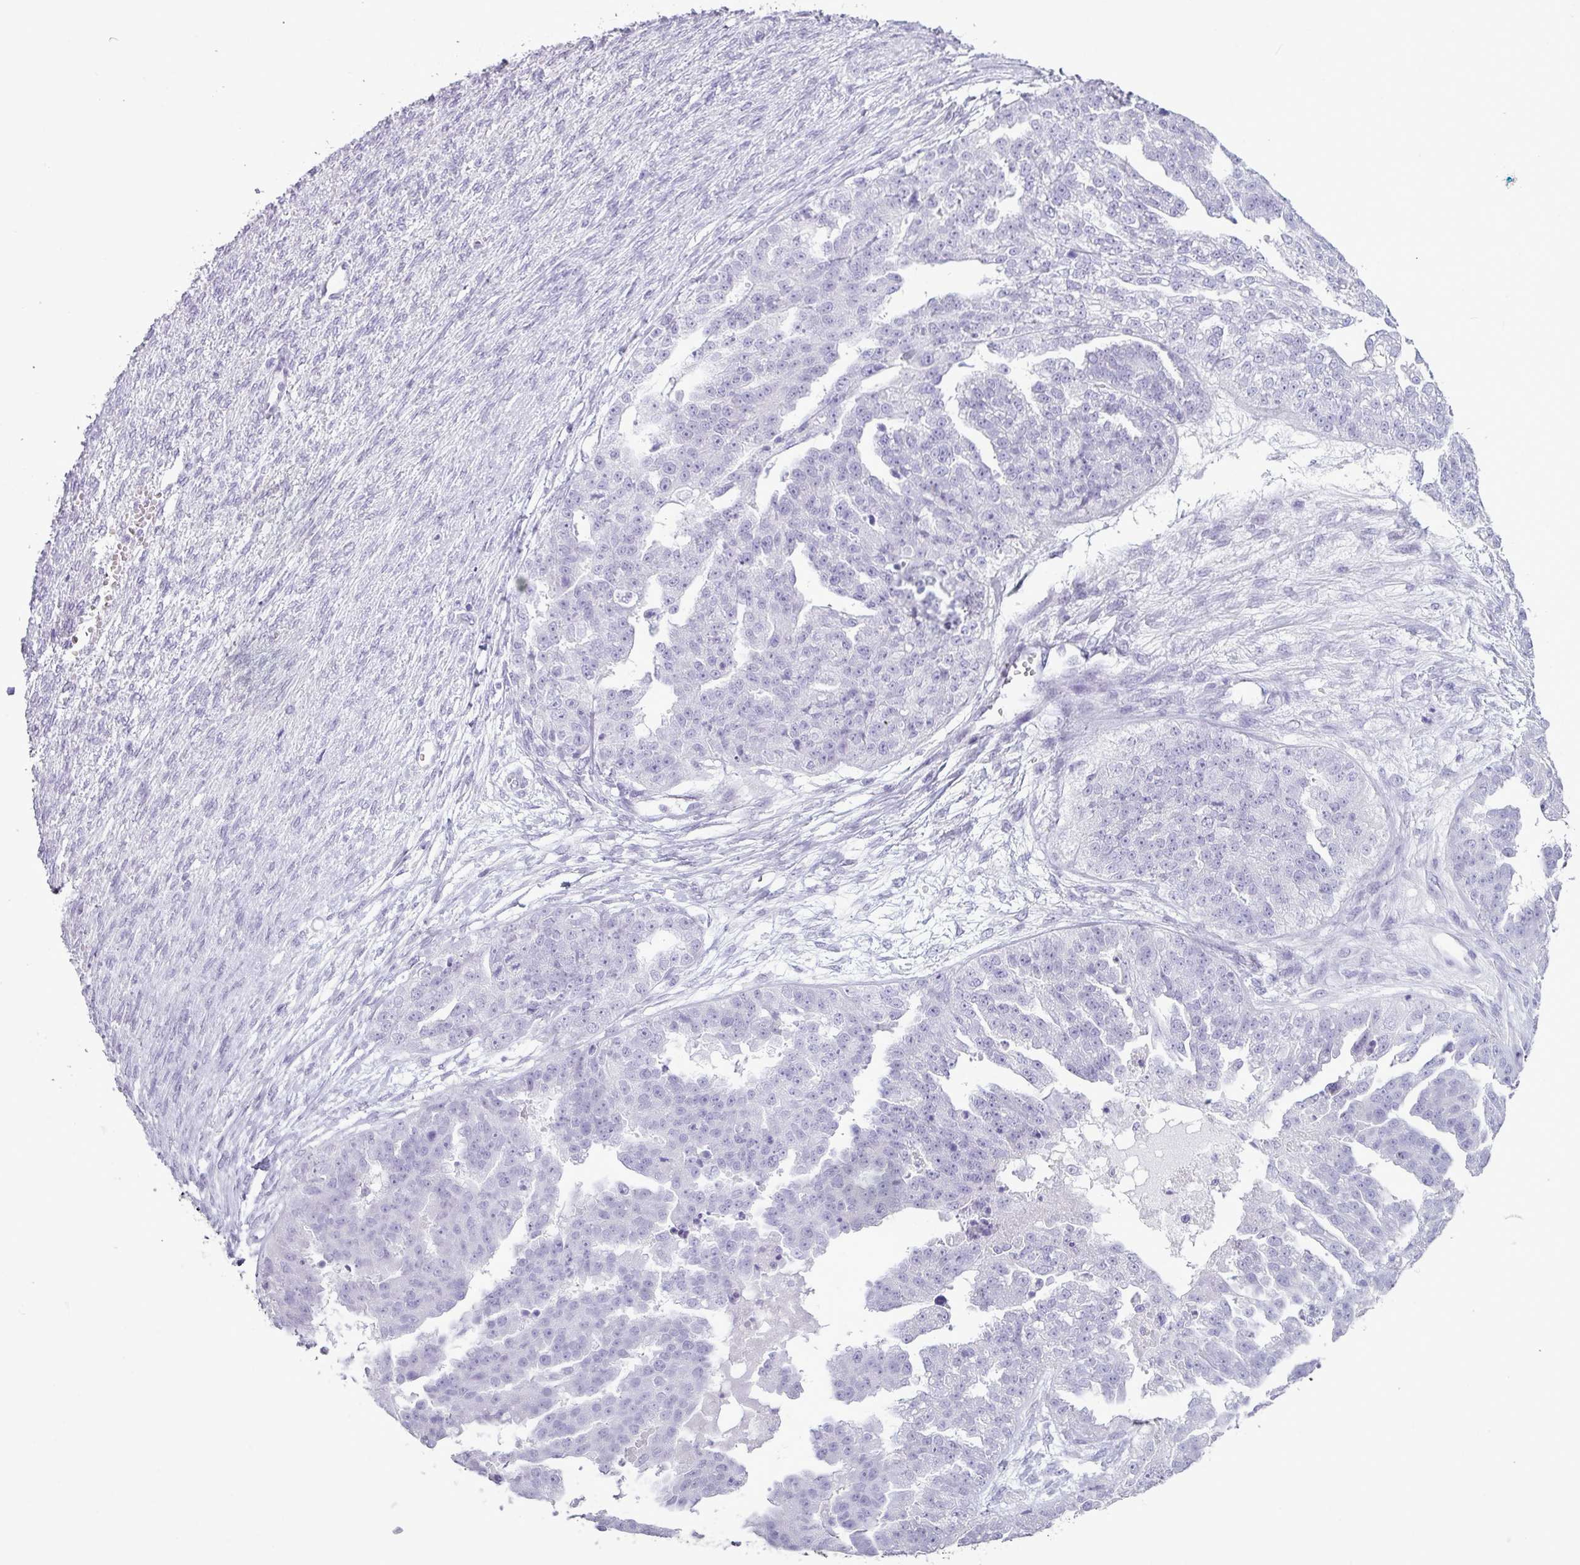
{"staining": {"intensity": "negative", "quantity": "none", "location": "none"}, "tissue": "ovarian cancer", "cell_type": "Tumor cells", "image_type": "cancer", "snomed": [{"axis": "morphology", "description": "Cystadenocarcinoma, serous, NOS"}, {"axis": "topography", "description": "Ovary"}], "caption": "High magnification brightfield microscopy of serous cystadenocarcinoma (ovarian) stained with DAB (brown) and counterstained with hematoxylin (blue): tumor cells show no significant positivity.", "gene": "AMY2A", "patient": {"sex": "female", "age": 58}}